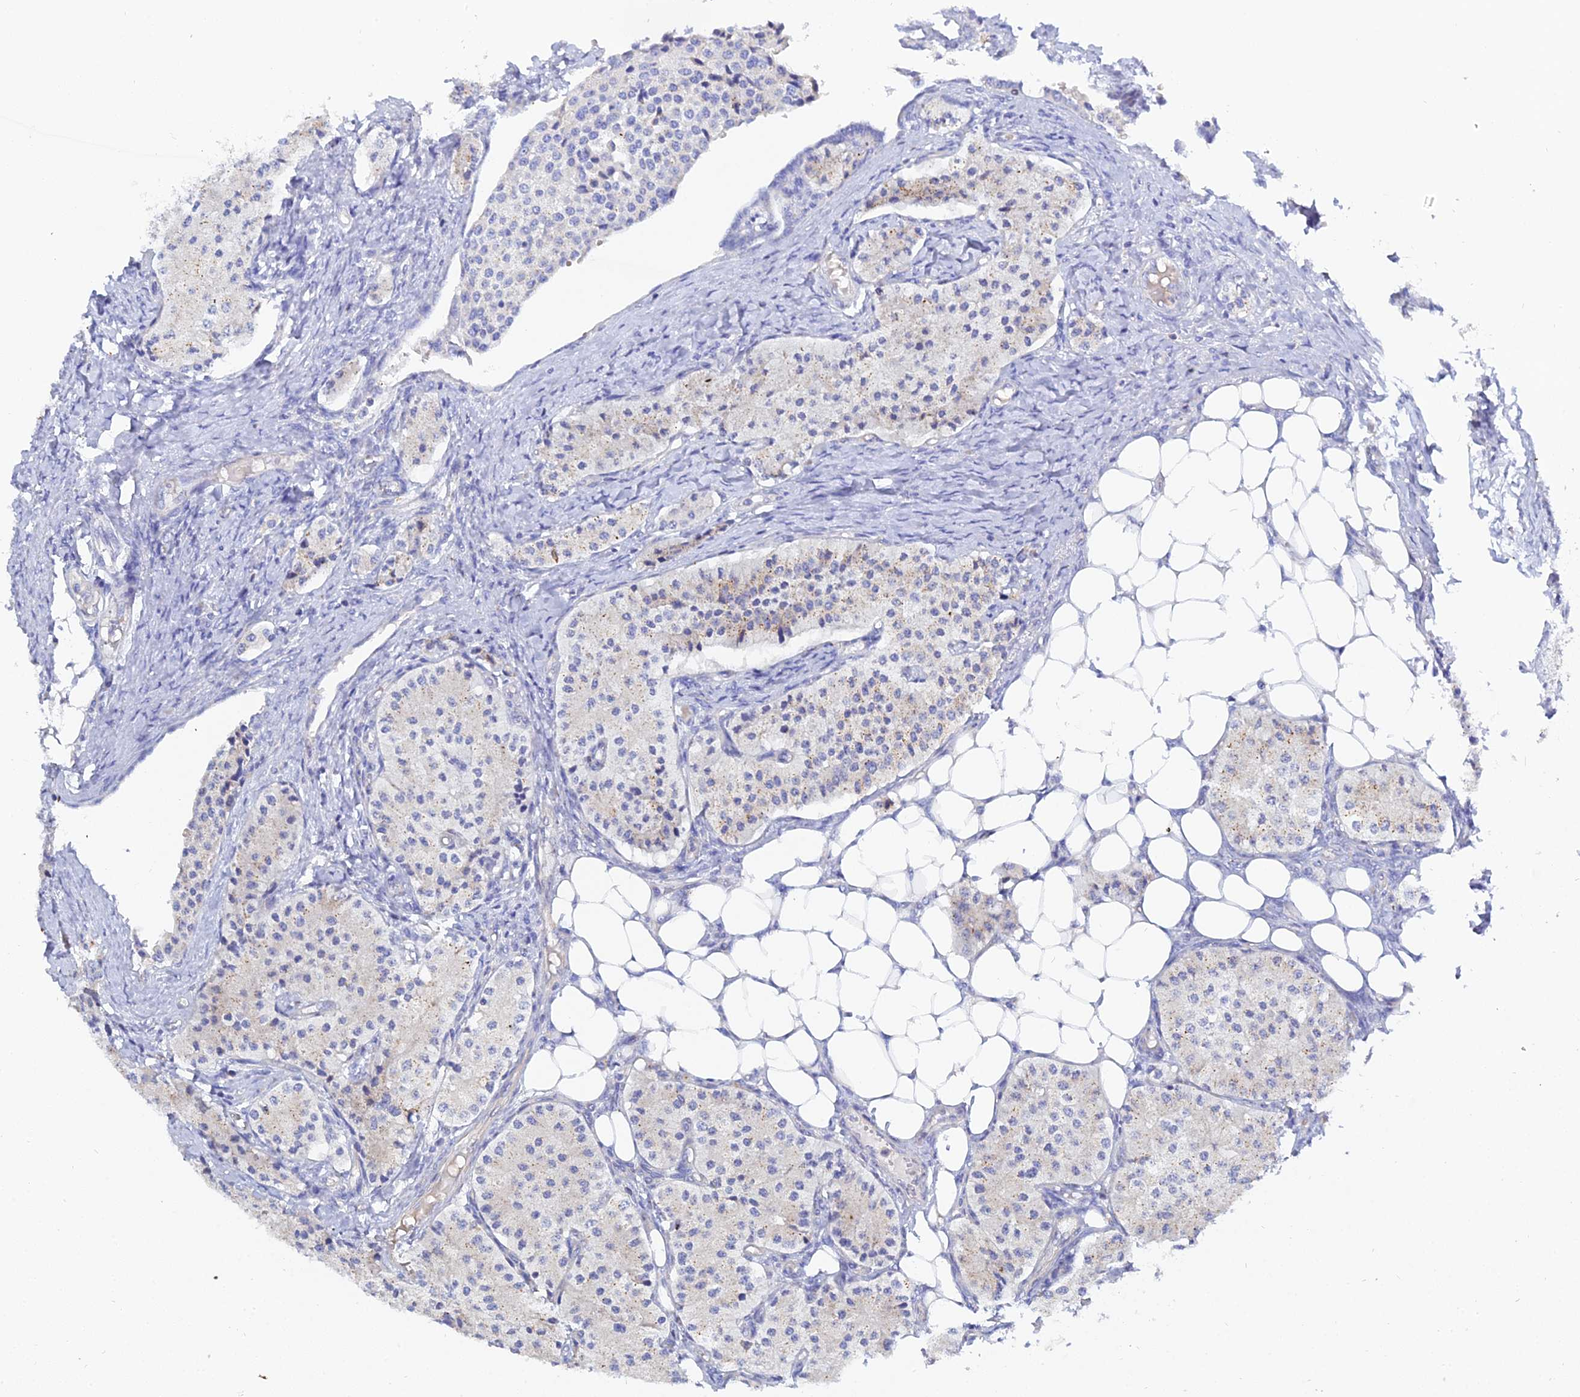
{"staining": {"intensity": "negative", "quantity": "none", "location": "none"}, "tissue": "carcinoid", "cell_type": "Tumor cells", "image_type": "cancer", "snomed": [{"axis": "morphology", "description": "Carcinoid, malignant, NOS"}, {"axis": "topography", "description": "Colon"}], "caption": "Photomicrograph shows no protein positivity in tumor cells of carcinoid tissue.", "gene": "APOBEC3H", "patient": {"sex": "female", "age": 52}}